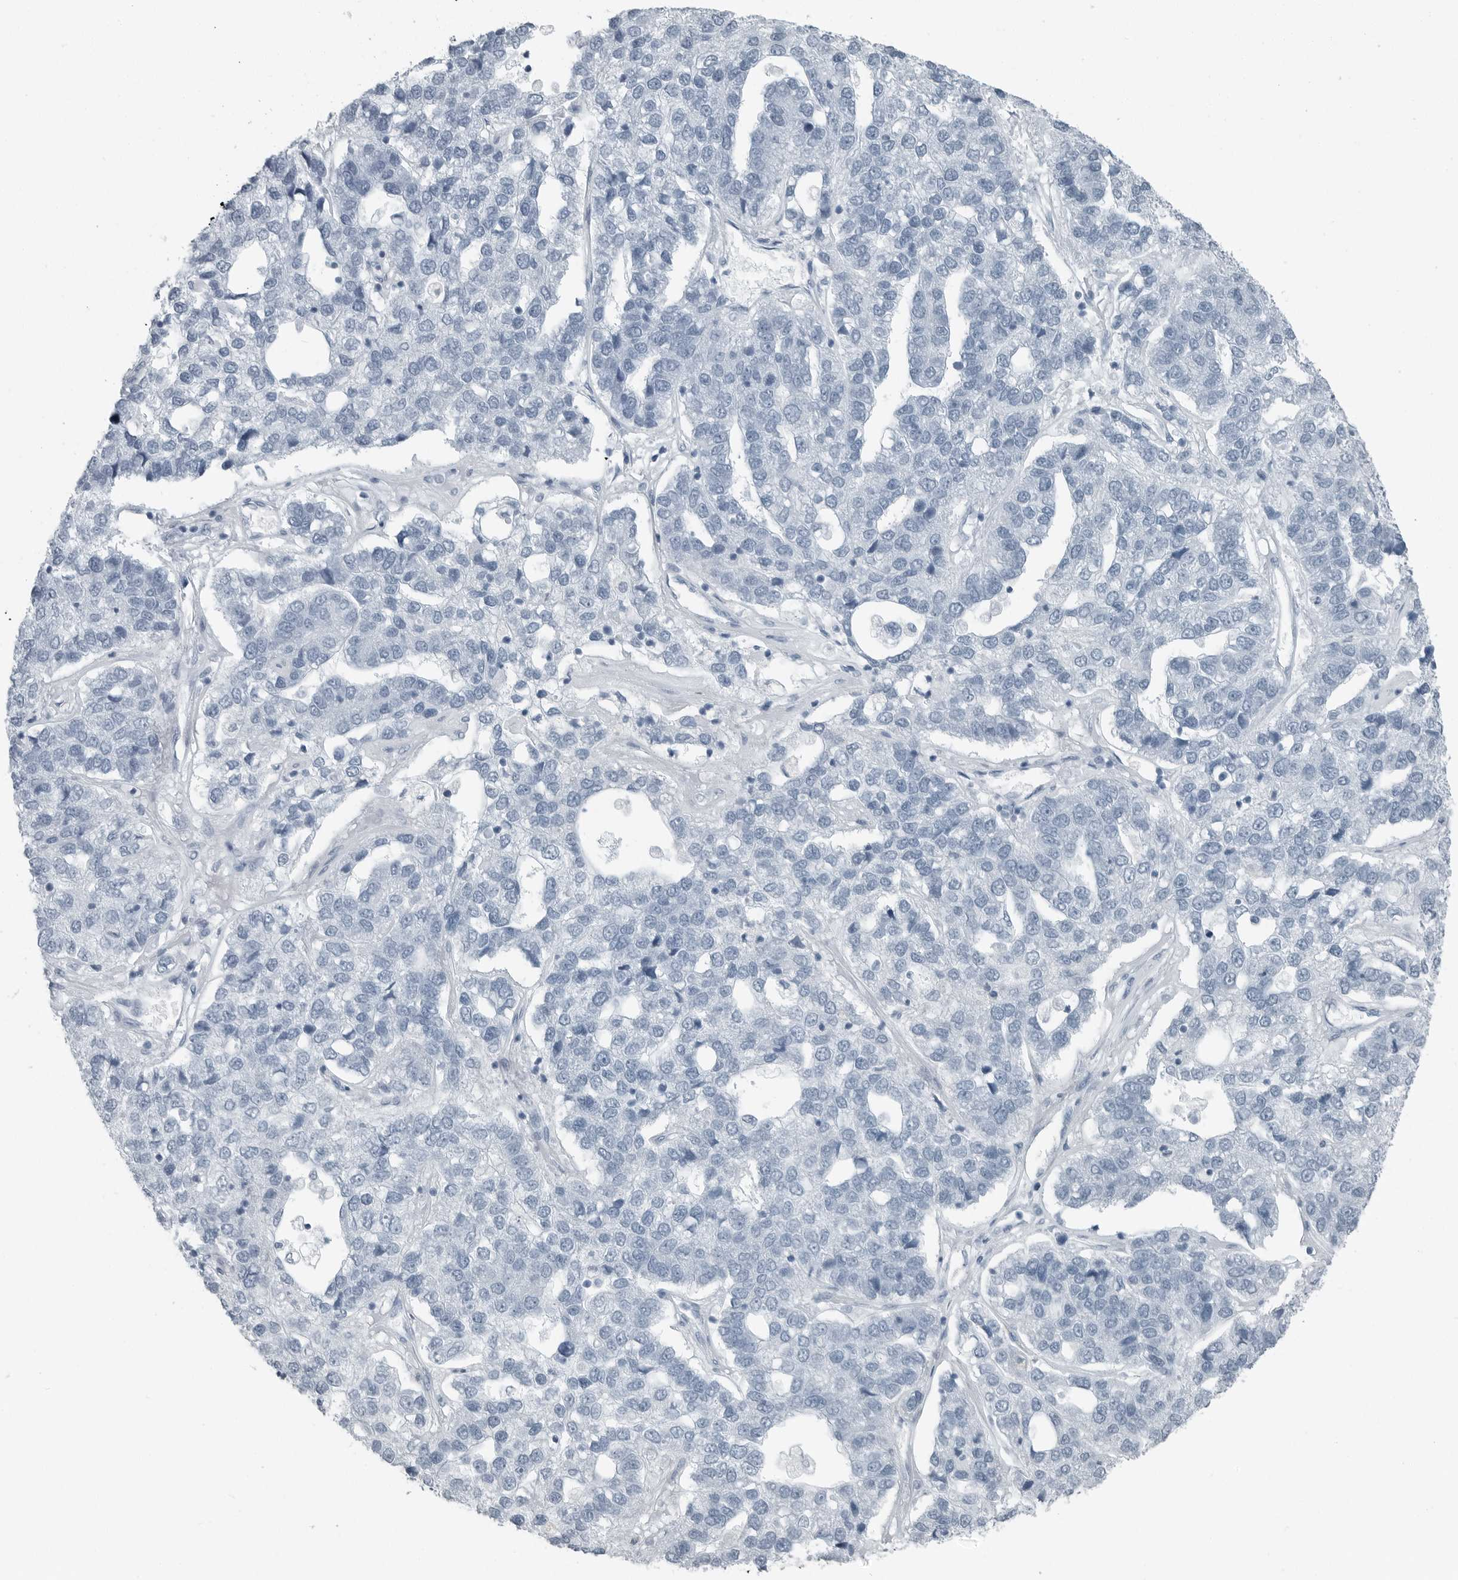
{"staining": {"intensity": "negative", "quantity": "none", "location": "none"}, "tissue": "pancreatic cancer", "cell_type": "Tumor cells", "image_type": "cancer", "snomed": [{"axis": "morphology", "description": "Adenocarcinoma, NOS"}, {"axis": "topography", "description": "Pancreas"}], "caption": "DAB immunohistochemical staining of human pancreatic adenocarcinoma demonstrates no significant expression in tumor cells.", "gene": "FABP6", "patient": {"sex": "female", "age": 61}}